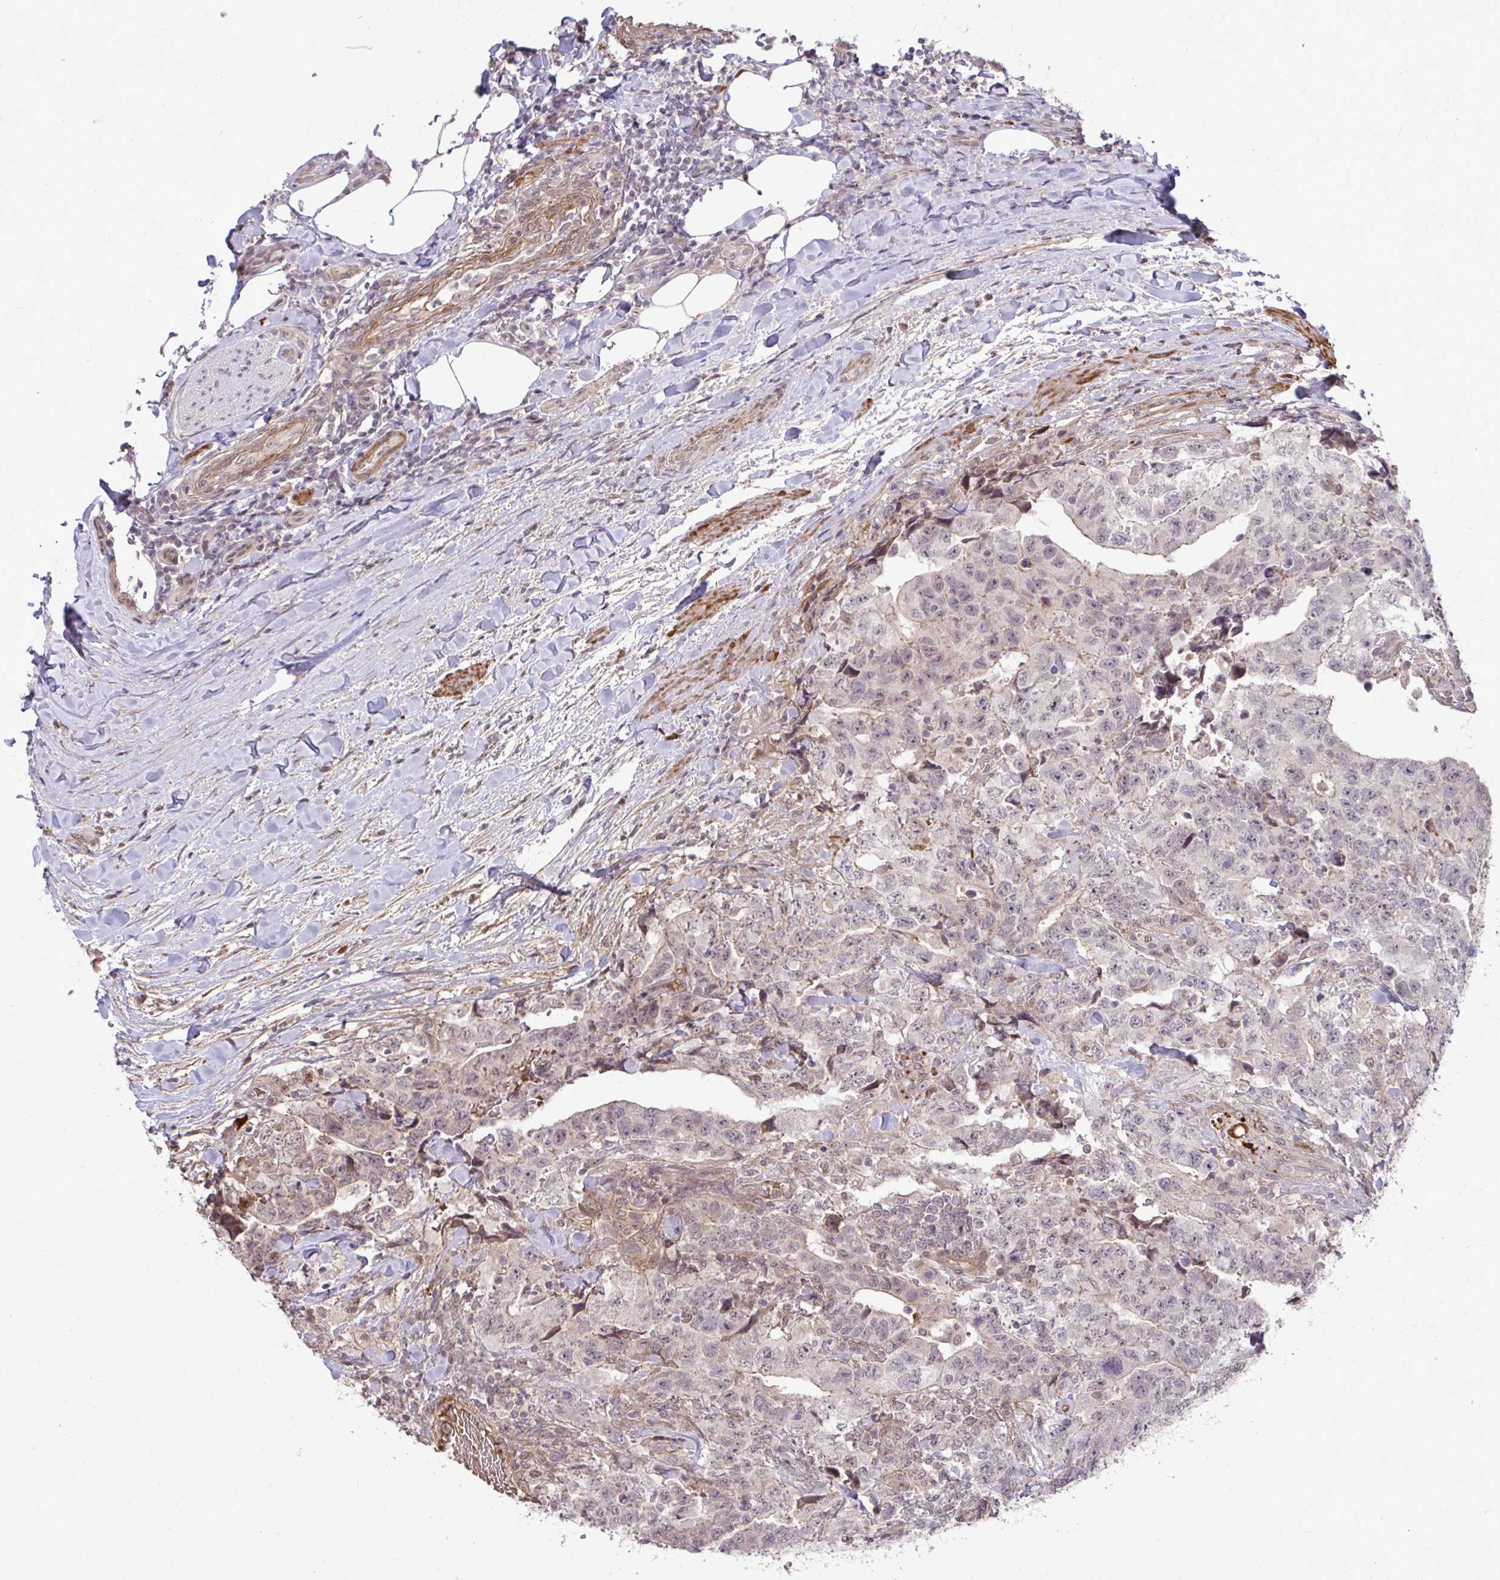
{"staining": {"intensity": "weak", "quantity": "25%-75%", "location": "nuclear"}, "tissue": "testis cancer", "cell_type": "Tumor cells", "image_type": "cancer", "snomed": [{"axis": "morphology", "description": "Carcinoma, Embryonal, NOS"}, {"axis": "topography", "description": "Testis"}], "caption": "DAB (3,3'-diaminobenzidine) immunohistochemical staining of embryonal carcinoma (testis) shows weak nuclear protein positivity in about 25%-75% of tumor cells.", "gene": "ZSCAN9", "patient": {"sex": "male", "age": 24}}